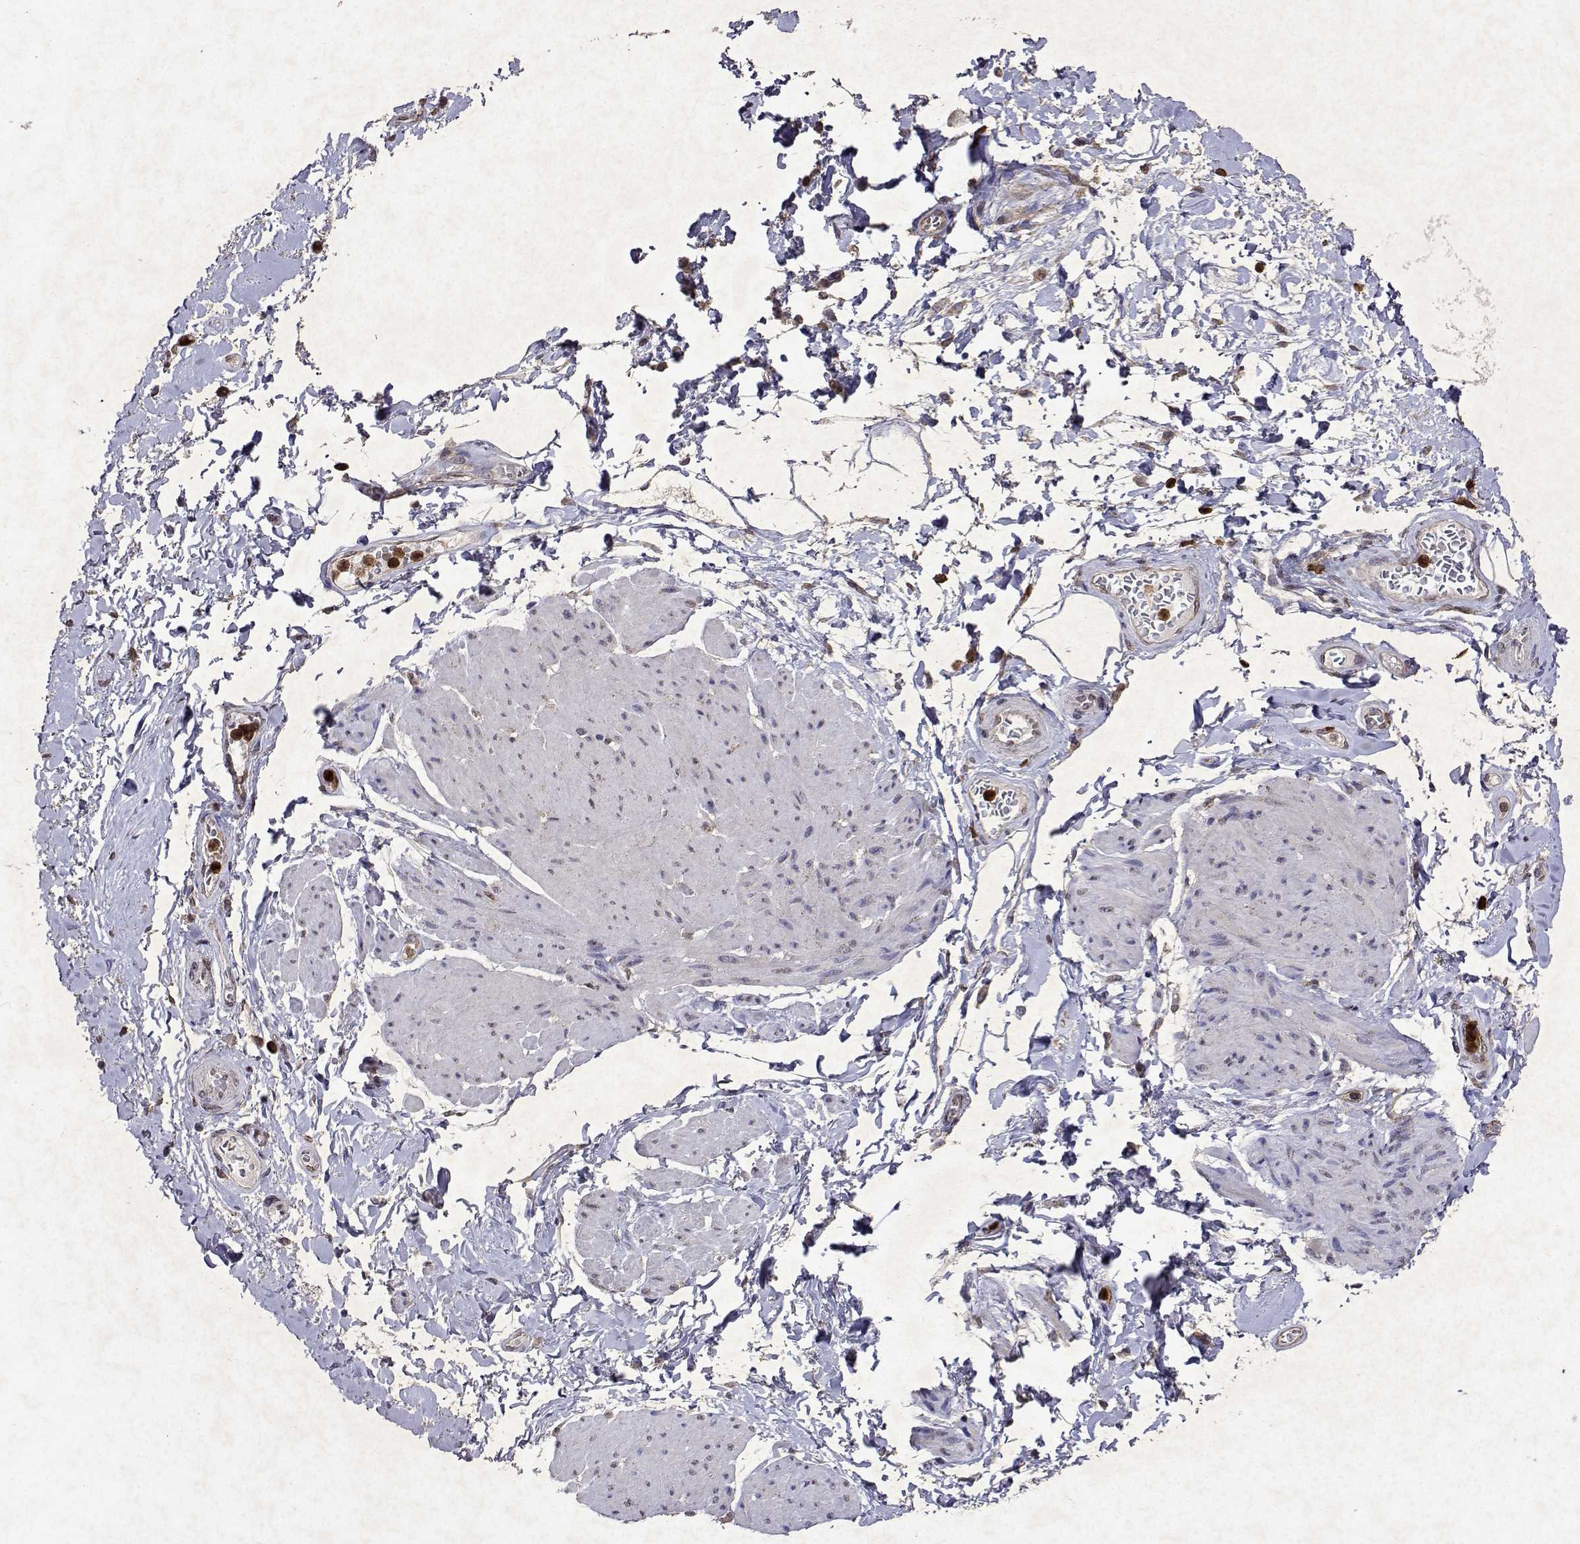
{"staining": {"intensity": "negative", "quantity": "none", "location": "none"}, "tissue": "adipose tissue", "cell_type": "Adipocytes", "image_type": "normal", "snomed": [{"axis": "morphology", "description": "Normal tissue, NOS"}, {"axis": "topography", "description": "Urinary bladder"}, {"axis": "topography", "description": "Peripheral nerve tissue"}], "caption": "Image shows no significant protein positivity in adipocytes of unremarkable adipose tissue. (DAB (3,3'-diaminobenzidine) immunohistochemistry (IHC) with hematoxylin counter stain).", "gene": "APAF1", "patient": {"sex": "female", "age": 60}}